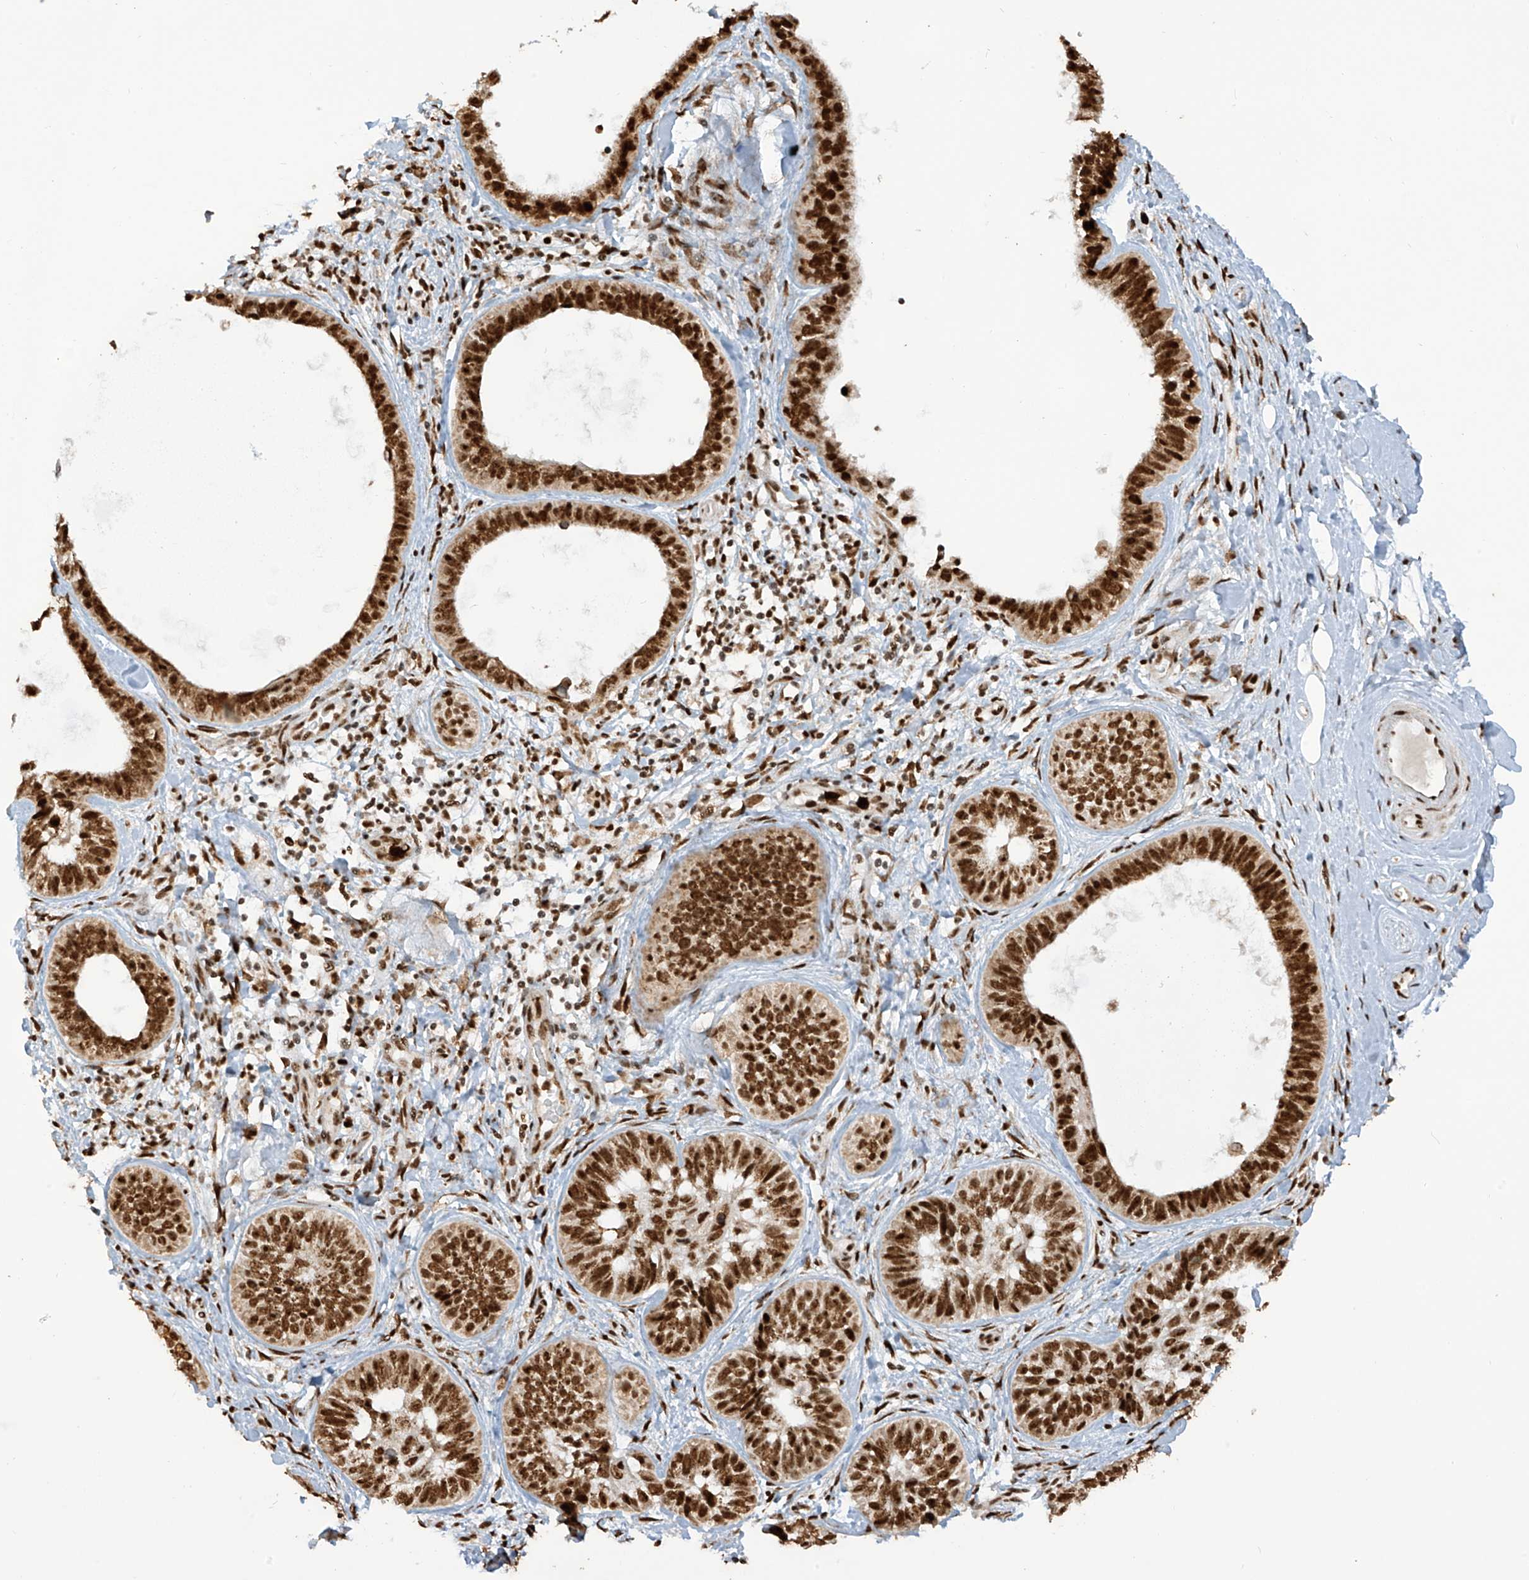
{"staining": {"intensity": "strong", "quantity": ">75%", "location": "nuclear"}, "tissue": "skin cancer", "cell_type": "Tumor cells", "image_type": "cancer", "snomed": [{"axis": "morphology", "description": "Basal cell carcinoma"}, {"axis": "topography", "description": "Skin"}], "caption": "Strong nuclear staining is identified in about >75% of tumor cells in skin cancer.", "gene": "LBH", "patient": {"sex": "male", "age": 62}}